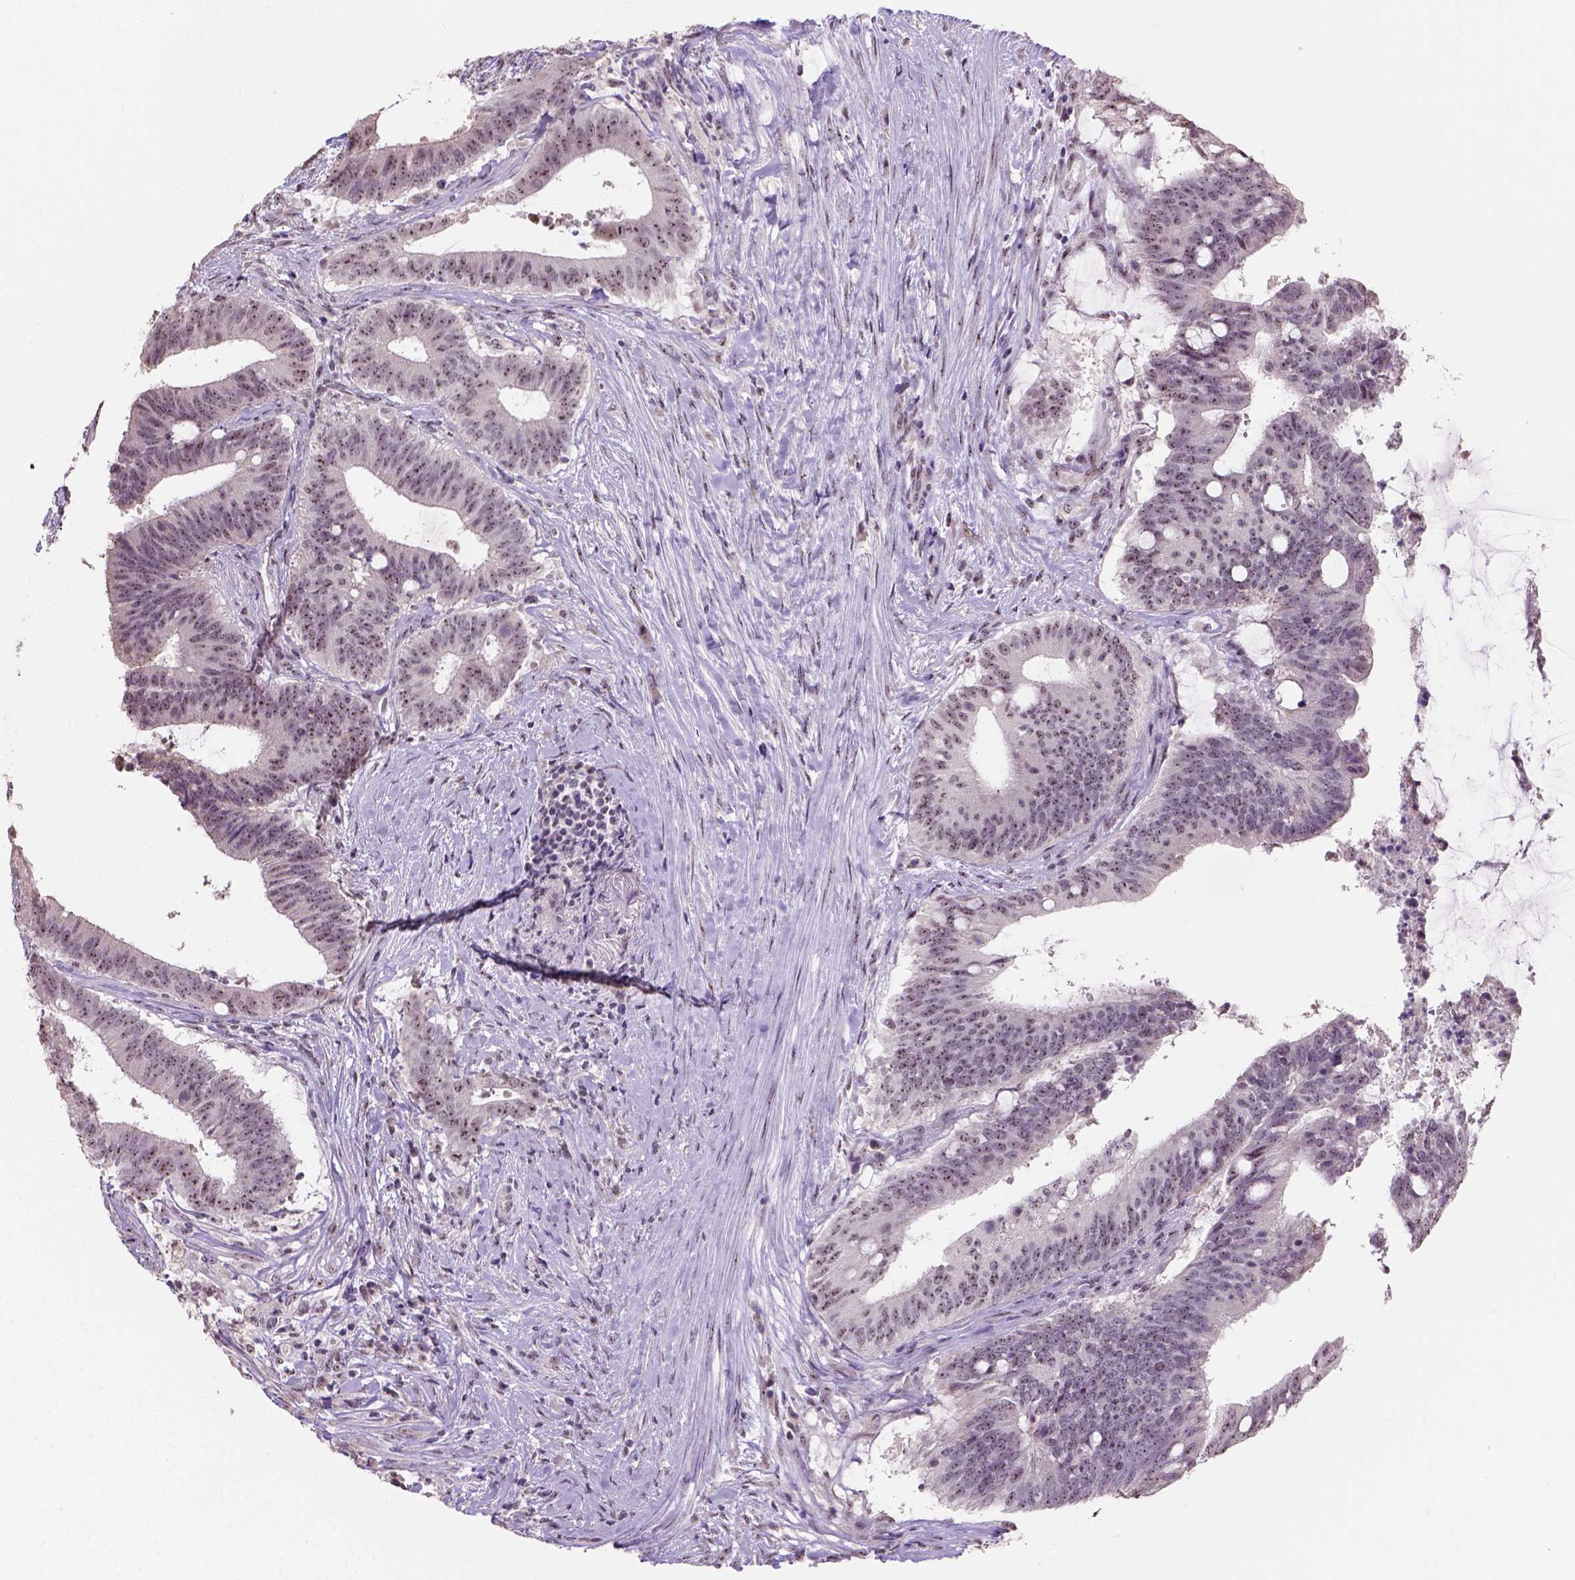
{"staining": {"intensity": "strong", "quantity": ">75%", "location": "nuclear"}, "tissue": "colorectal cancer", "cell_type": "Tumor cells", "image_type": "cancer", "snomed": [{"axis": "morphology", "description": "Adenocarcinoma, NOS"}, {"axis": "topography", "description": "Colon"}], "caption": "Protein staining of colorectal cancer tissue exhibits strong nuclear expression in approximately >75% of tumor cells.", "gene": "DDX50", "patient": {"sex": "female", "age": 43}}